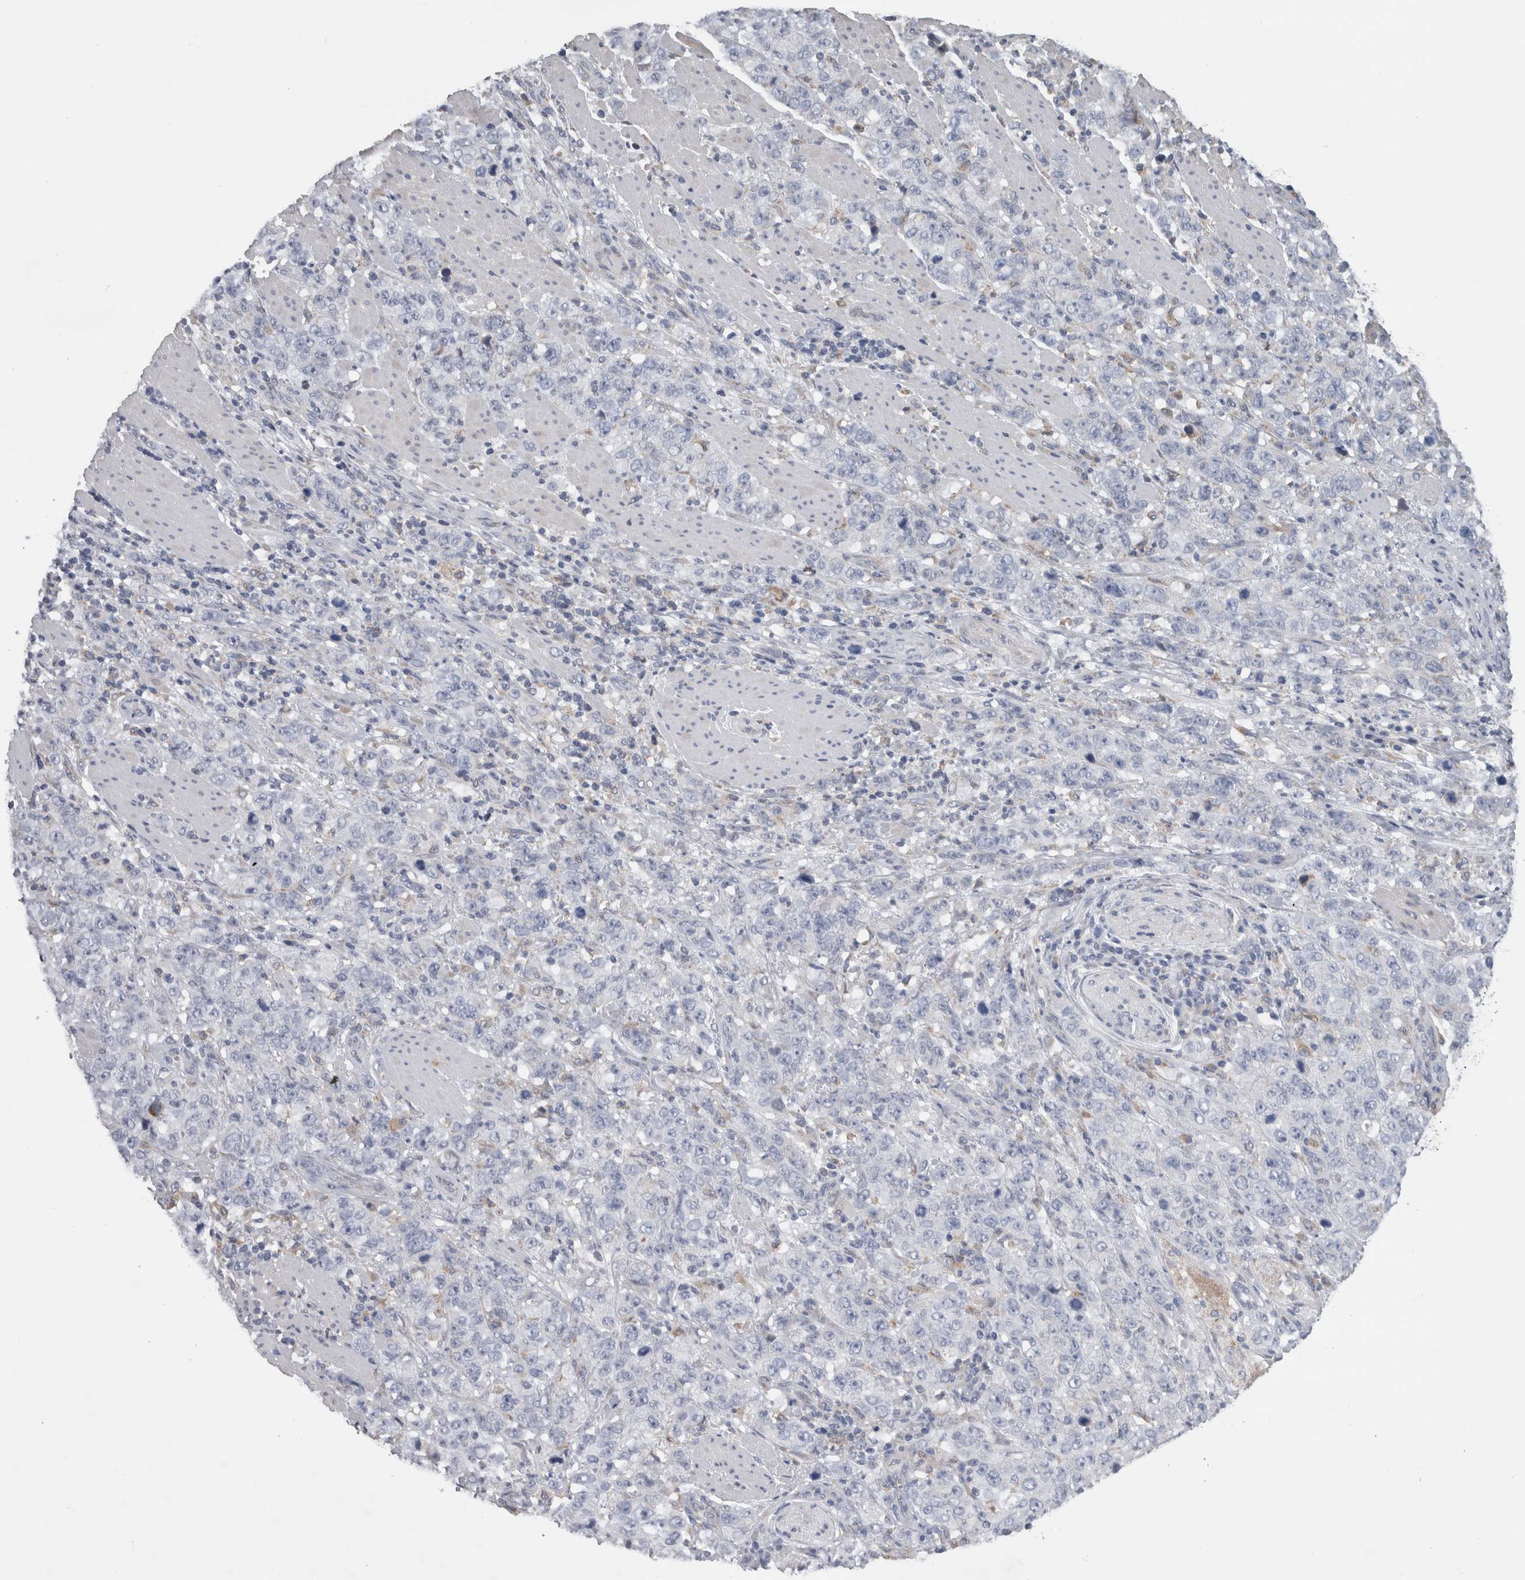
{"staining": {"intensity": "negative", "quantity": "none", "location": "none"}, "tissue": "stomach cancer", "cell_type": "Tumor cells", "image_type": "cancer", "snomed": [{"axis": "morphology", "description": "Adenocarcinoma, NOS"}, {"axis": "topography", "description": "Stomach"}], "caption": "An immunohistochemistry photomicrograph of stomach cancer is shown. There is no staining in tumor cells of stomach cancer.", "gene": "GDAP1", "patient": {"sex": "male", "age": 48}}